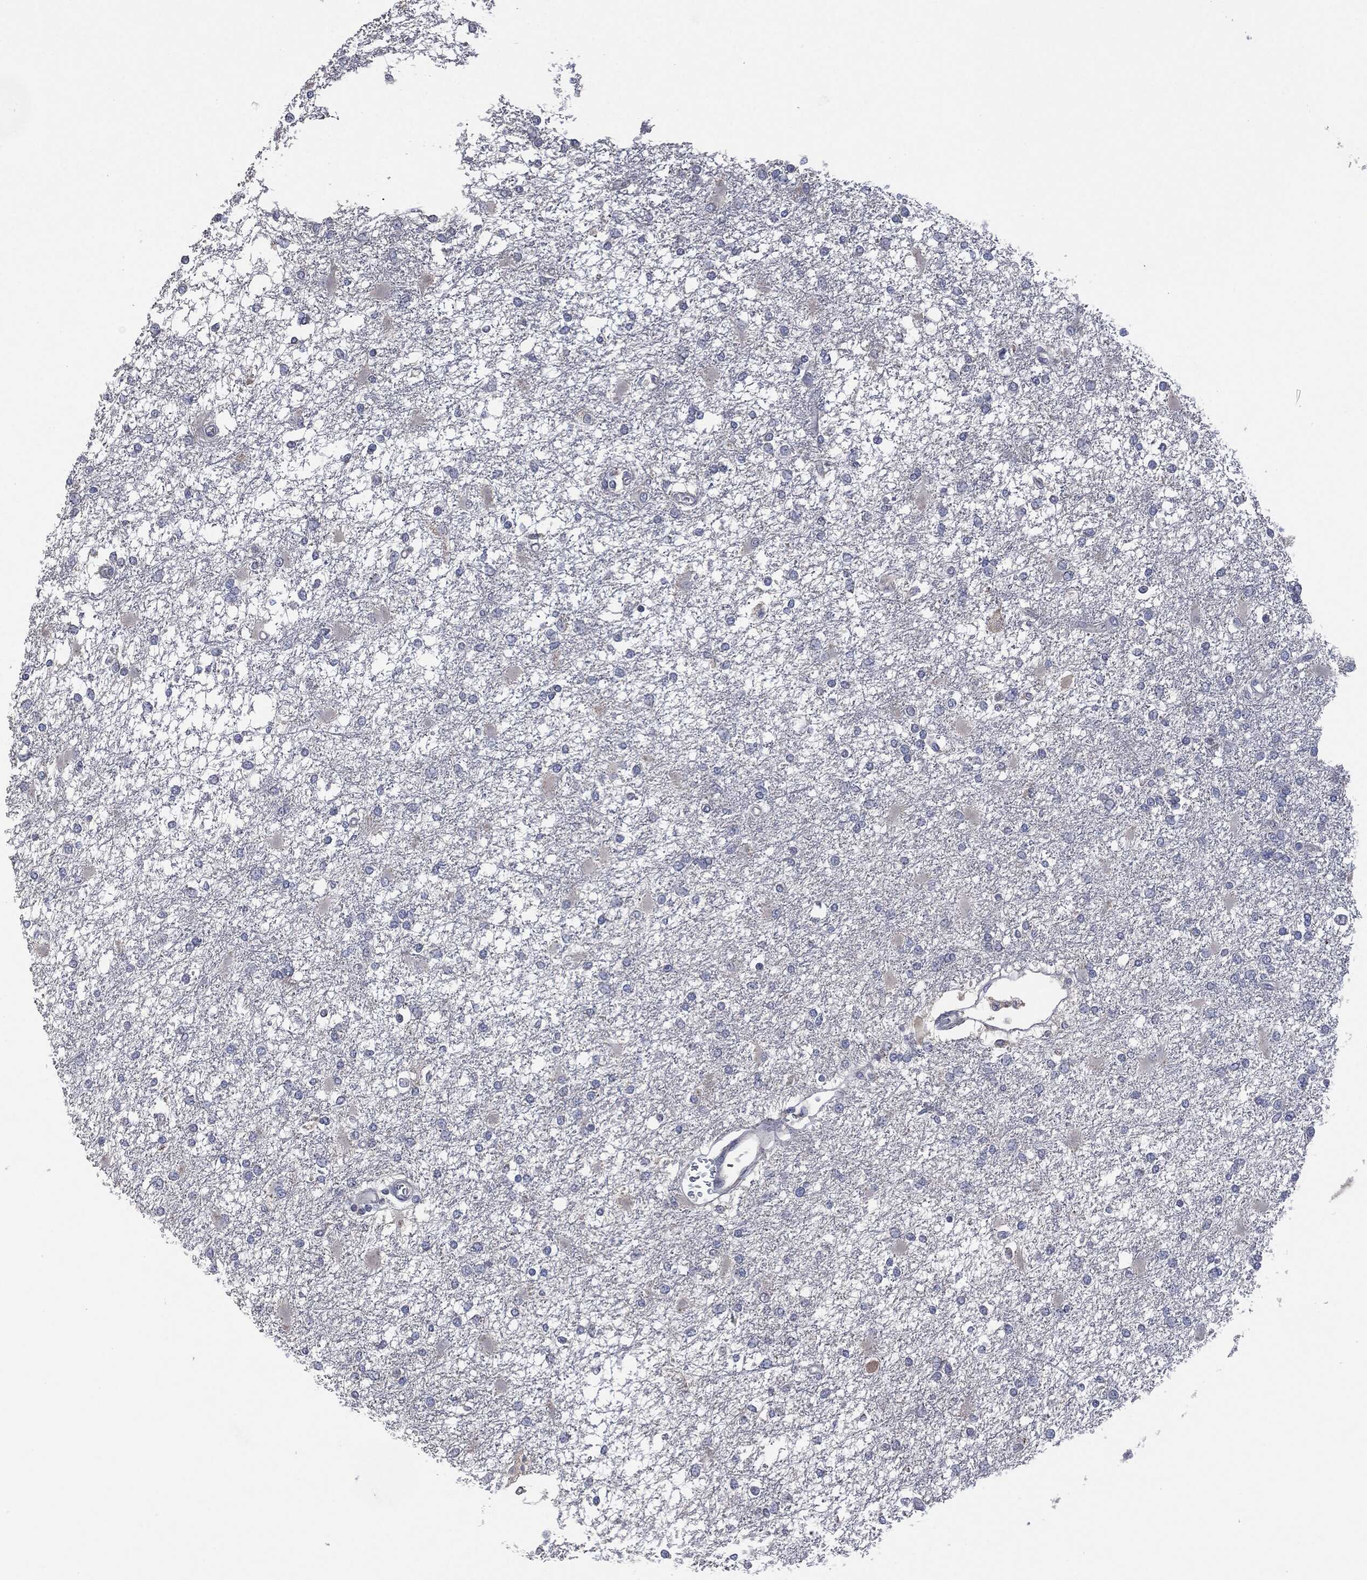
{"staining": {"intensity": "negative", "quantity": "none", "location": "none"}, "tissue": "glioma", "cell_type": "Tumor cells", "image_type": "cancer", "snomed": [{"axis": "morphology", "description": "Glioma, malignant, High grade"}, {"axis": "topography", "description": "Cerebral cortex"}], "caption": "Tumor cells show no significant staining in malignant glioma (high-grade). The staining is performed using DAB (3,3'-diaminobenzidine) brown chromogen with nuclei counter-stained in using hematoxylin.", "gene": "CD33", "patient": {"sex": "male", "age": 79}}